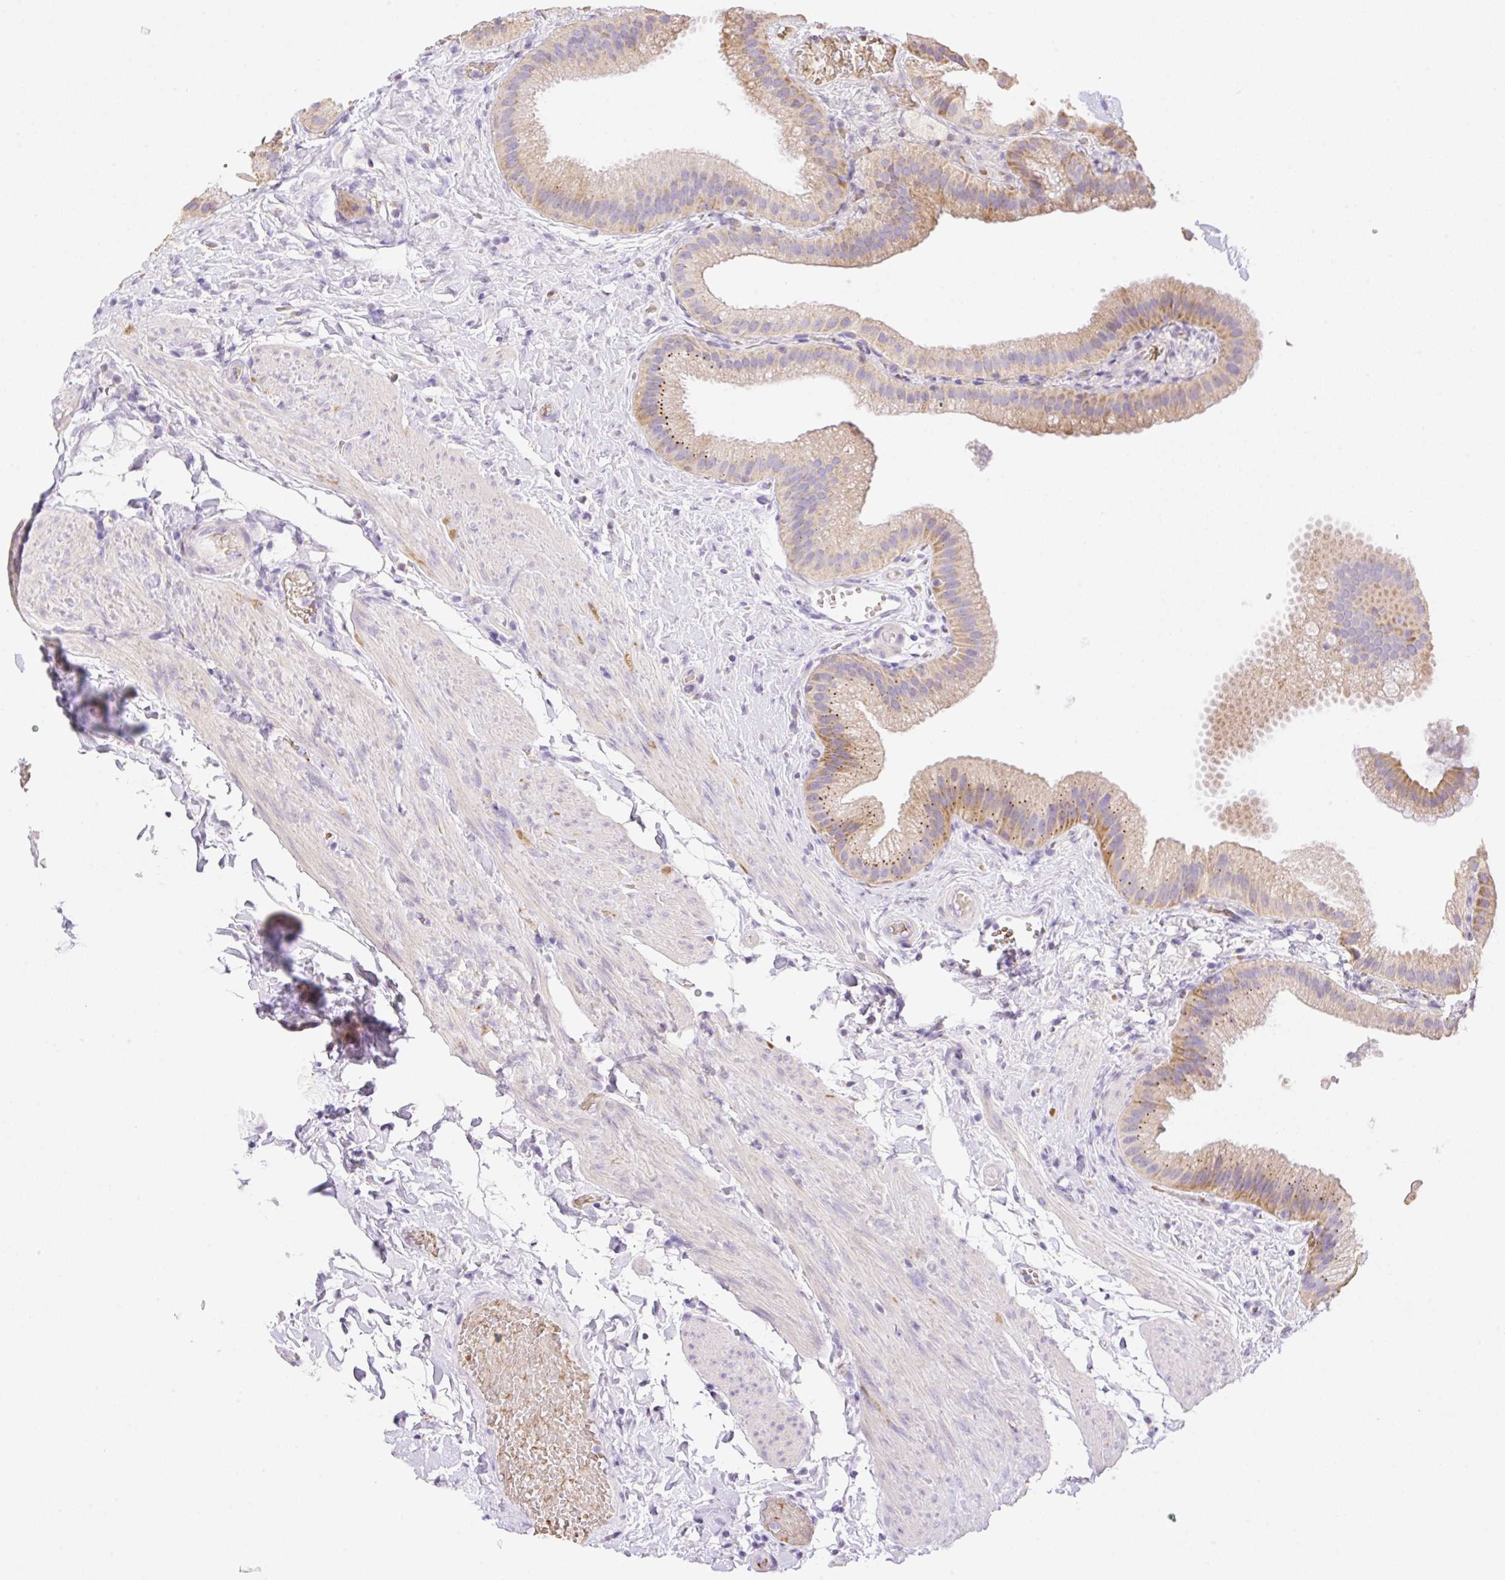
{"staining": {"intensity": "moderate", "quantity": "25%-75%", "location": "cytoplasmic/membranous"}, "tissue": "gallbladder", "cell_type": "Glandular cells", "image_type": "normal", "snomed": [{"axis": "morphology", "description": "Normal tissue, NOS"}, {"axis": "topography", "description": "Gallbladder"}], "caption": "A high-resolution histopathology image shows immunohistochemistry staining of unremarkable gallbladder, which reveals moderate cytoplasmic/membranous expression in about 25%-75% of glandular cells. (DAB (3,3'-diaminobenzidine) = brown stain, brightfield microscopy at high magnification).", "gene": "COPZ2", "patient": {"sex": "female", "age": 63}}